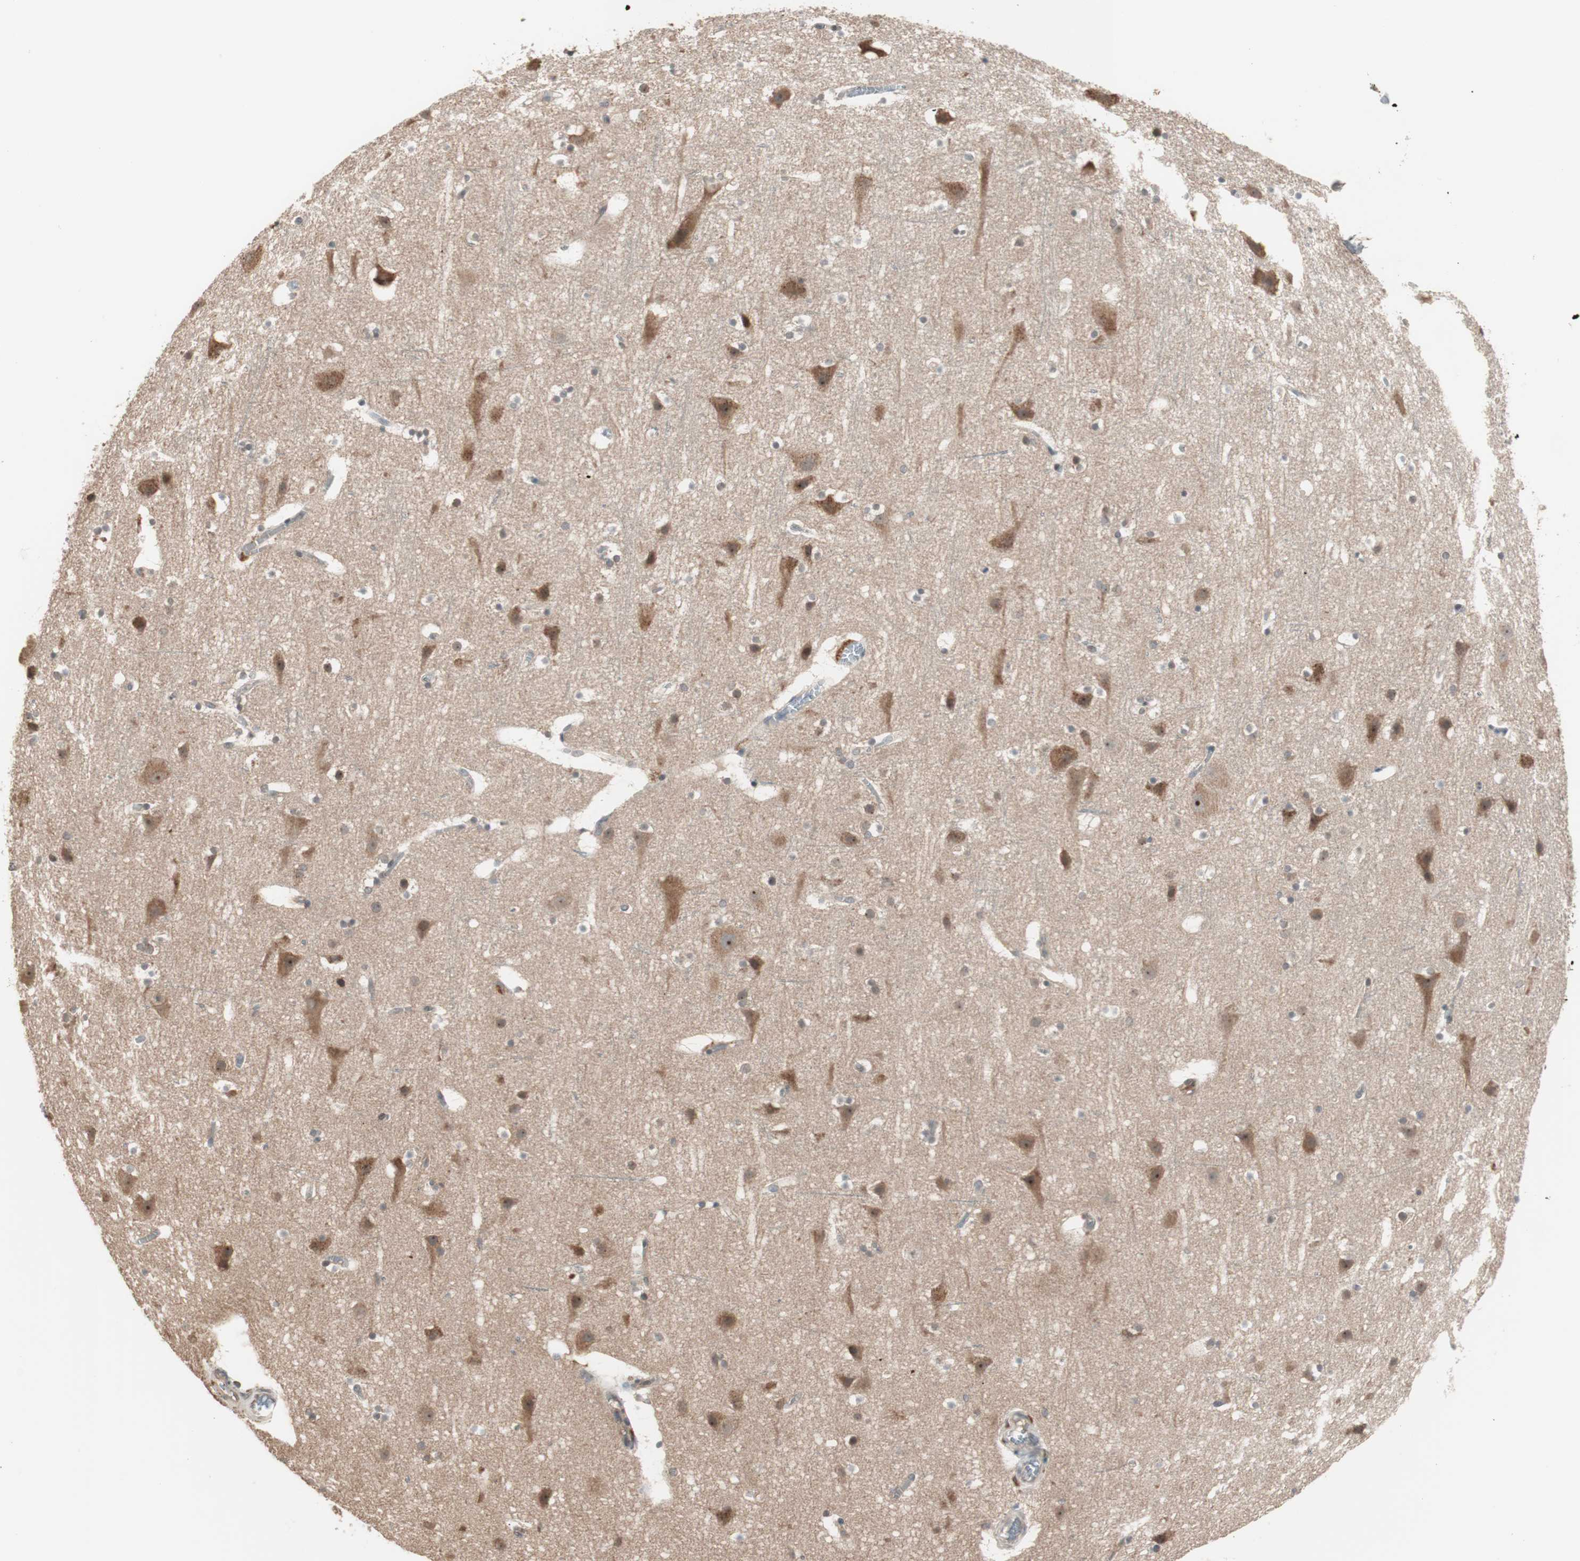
{"staining": {"intensity": "weak", "quantity": "25%-75%", "location": "cytoplasmic/membranous"}, "tissue": "cerebral cortex", "cell_type": "Endothelial cells", "image_type": "normal", "snomed": [{"axis": "morphology", "description": "Normal tissue, NOS"}, {"axis": "topography", "description": "Cerebral cortex"}], "caption": "Immunohistochemistry (DAB) staining of benign cerebral cortex reveals weak cytoplasmic/membranous protein positivity in approximately 25%-75% of endothelial cells. The staining was performed using DAB (3,3'-diaminobenzidine), with brown indicating positive protein expression. Nuclei are stained blue with hematoxylin.", "gene": "FBXO5", "patient": {"sex": "male", "age": 45}}